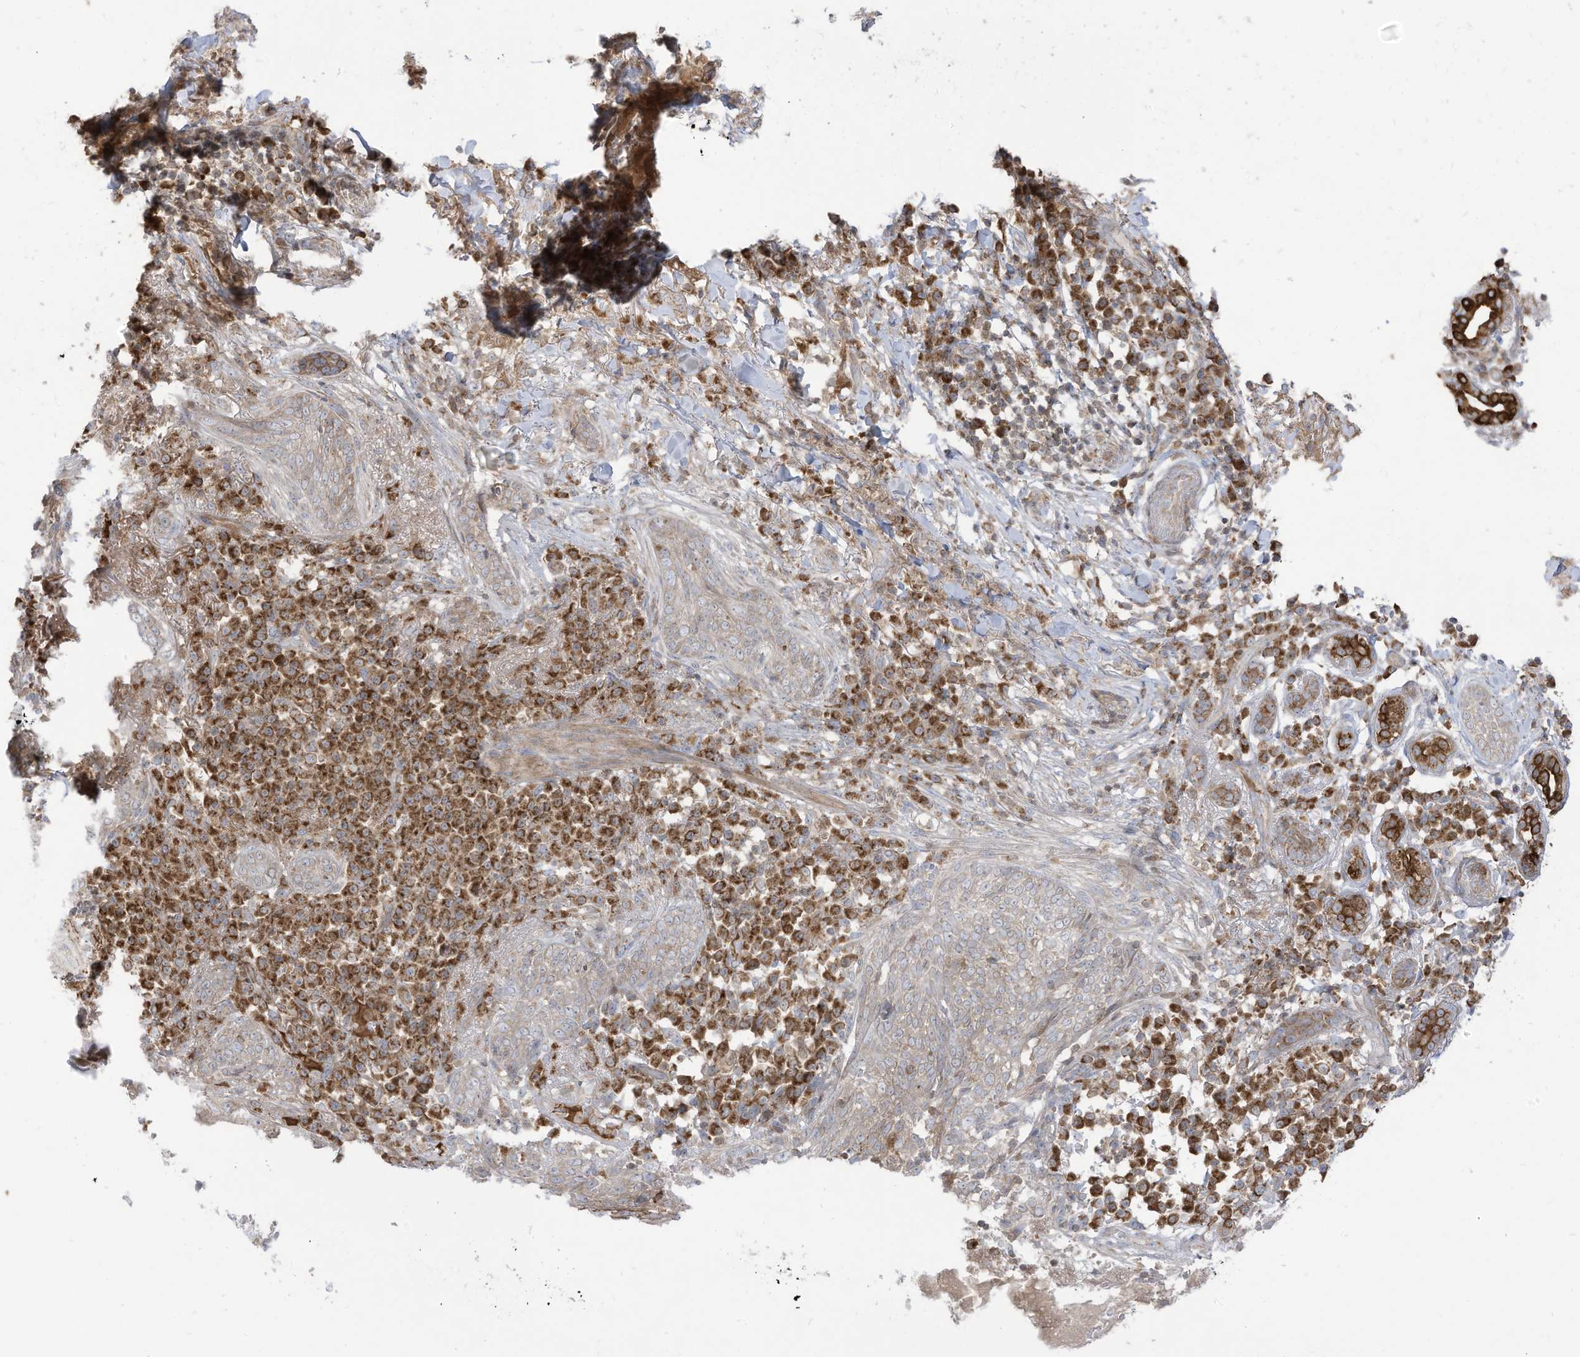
{"staining": {"intensity": "weak", "quantity": "25%-75%", "location": "cytoplasmic/membranous"}, "tissue": "skin cancer", "cell_type": "Tumor cells", "image_type": "cancer", "snomed": [{"axis": "morphology", "description": "Basal cell carcinoma"}, {"axis": "topography", "description": "Skin"}], "caption": "Immunohistochemistry (DAB (3,3'-diaminobenzidine)) staining of skin basal cell carcinoma demonstrates weak cytoplasmic/membranous protein staining in approximately 25%-75% of tumor cells.", "gene": "CGAS", "patient": {"sex": "male", "age": 85}}